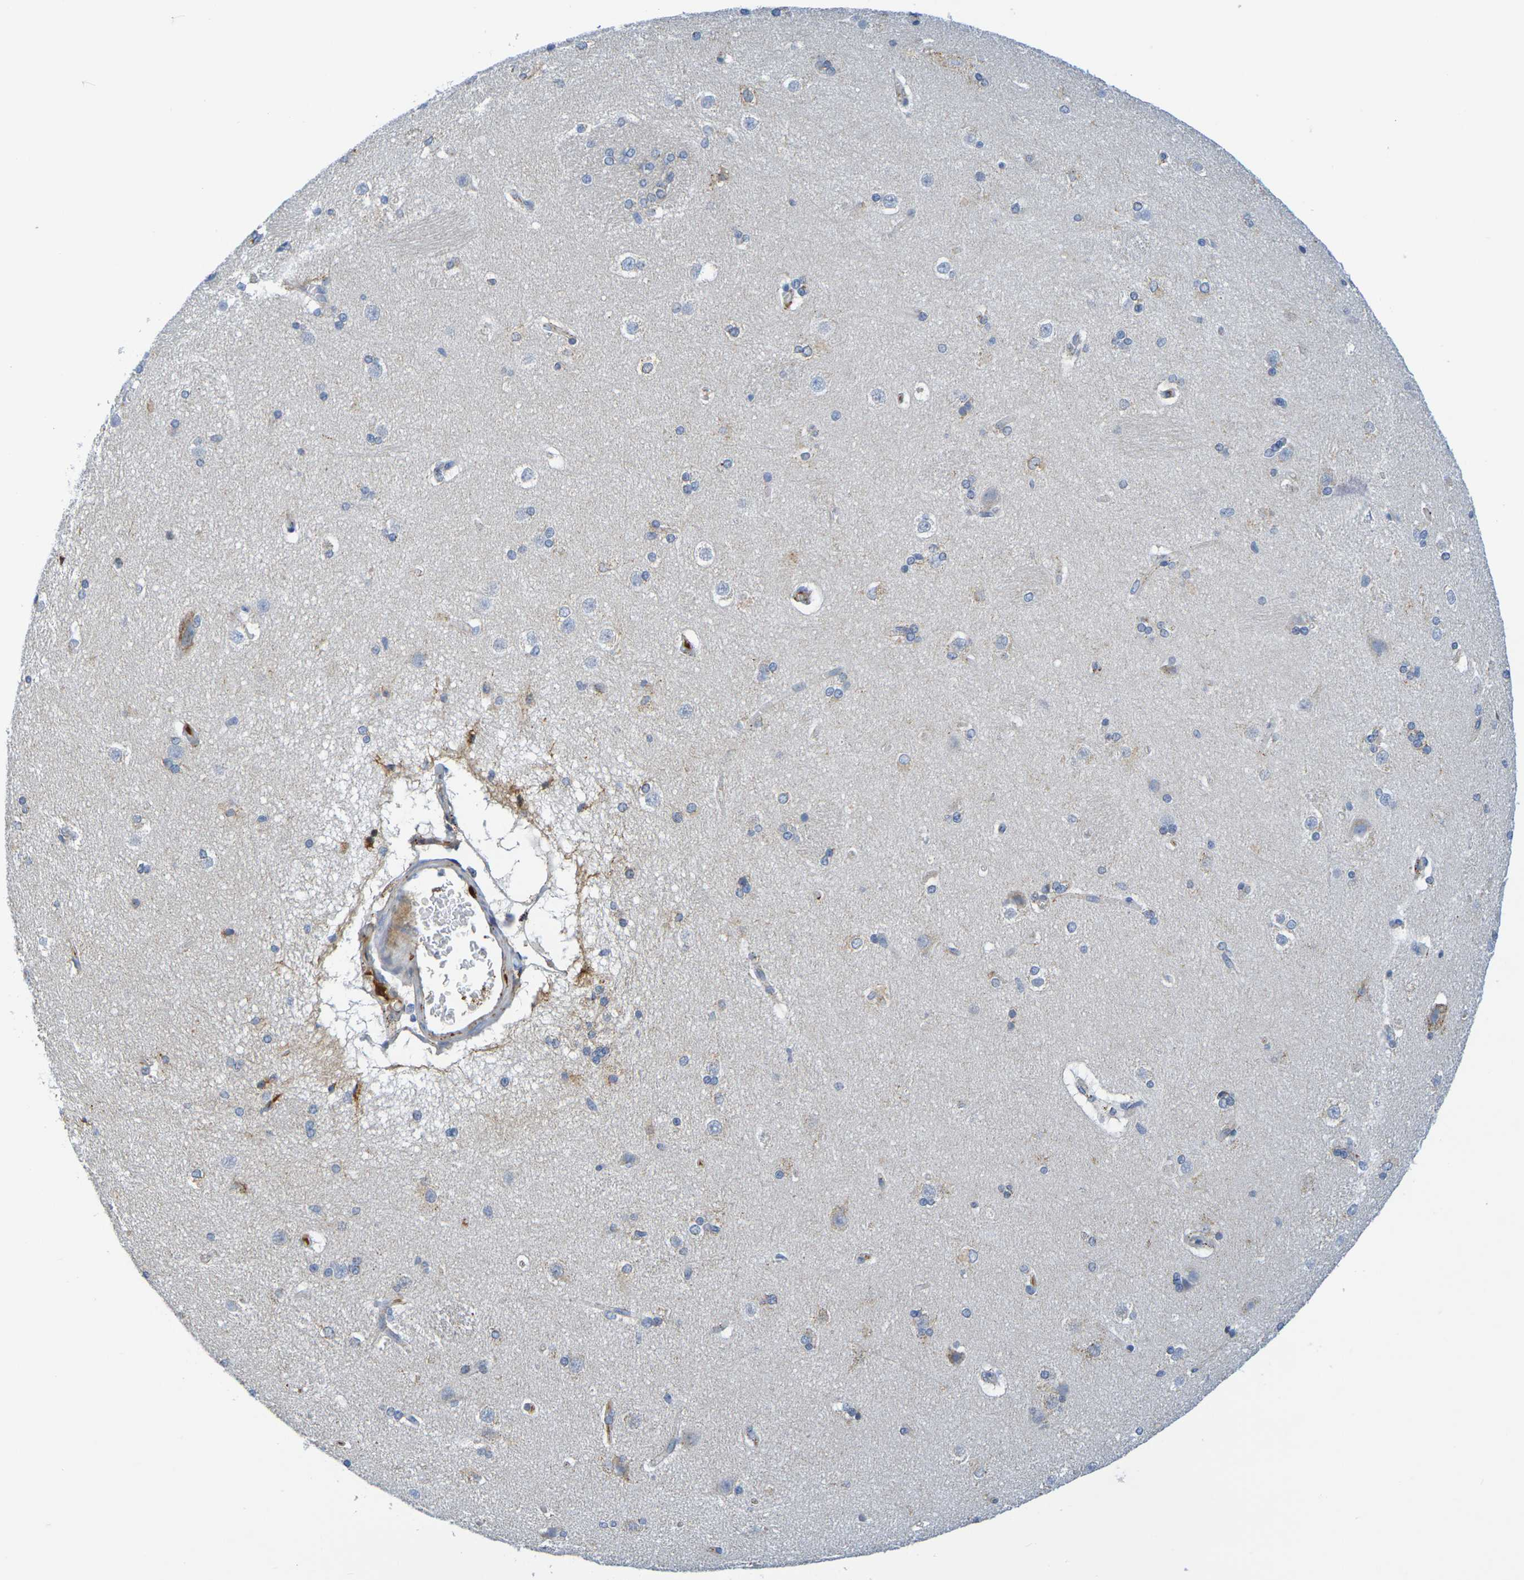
{"staining": {"intensity": "moderate", "quantity": "<25%", "location": "cytoplasmic/membranous"}, "tissue": "caudate", "cell_type": "Glial cells", "image_type": "normal", "snomed": [{"axis": "morphology", "description": "Normal tissue, NOS"}, {"axis": "topography", "description": "Lateral ventricle wall"}], "caption": "This photomicrograph demonstrates benign caudate stained with IHC to label a protein in brown. The cytoplasmic/membranous of glial cells show moderate positivity for the protein. Nuclei are counter-stained blue.", "gene": "IL10", "patient": {"sex": "female", "age": 19}}